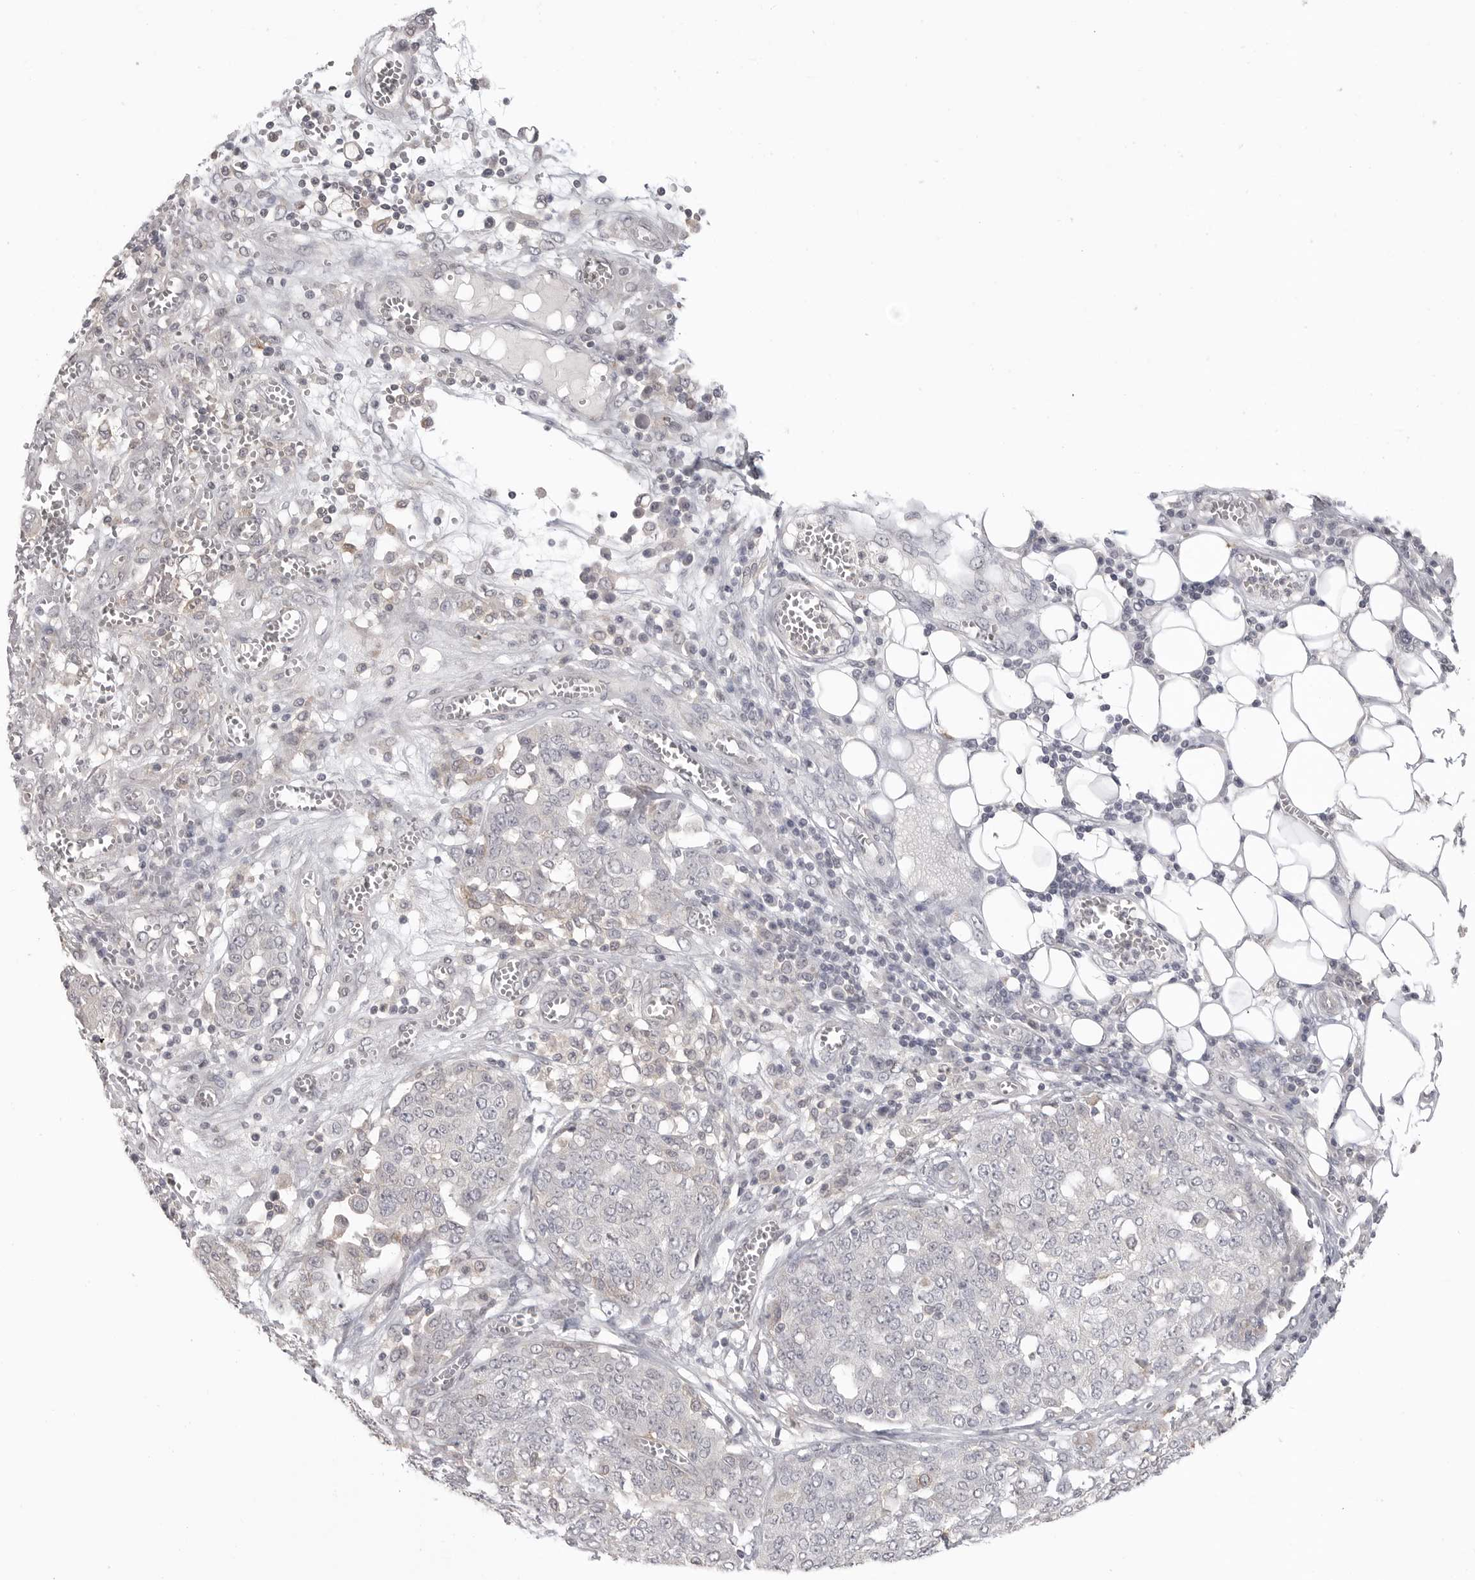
{"staining": {"intensity": "negative", "quantity": "none", "location": "none"}, "tissue": "ovarian cancer", "cell_type": "Tumor cells", "image_type": "cancer", "snomed": [{"axis": "morphology", "description": "Cystadenocarcinoma, serous, NOS"}, {"axis": "topography", "description": "Soft tissue"}, {"axis": "topography", "description": "Ovary"}], "caption": "A photomicrograph of human serous cystadenocarcinoma (ovarian) is negative for staining in tumor cells.", "gene": "IFNGR1", "patient": {"sex": "female", "age": 57}}